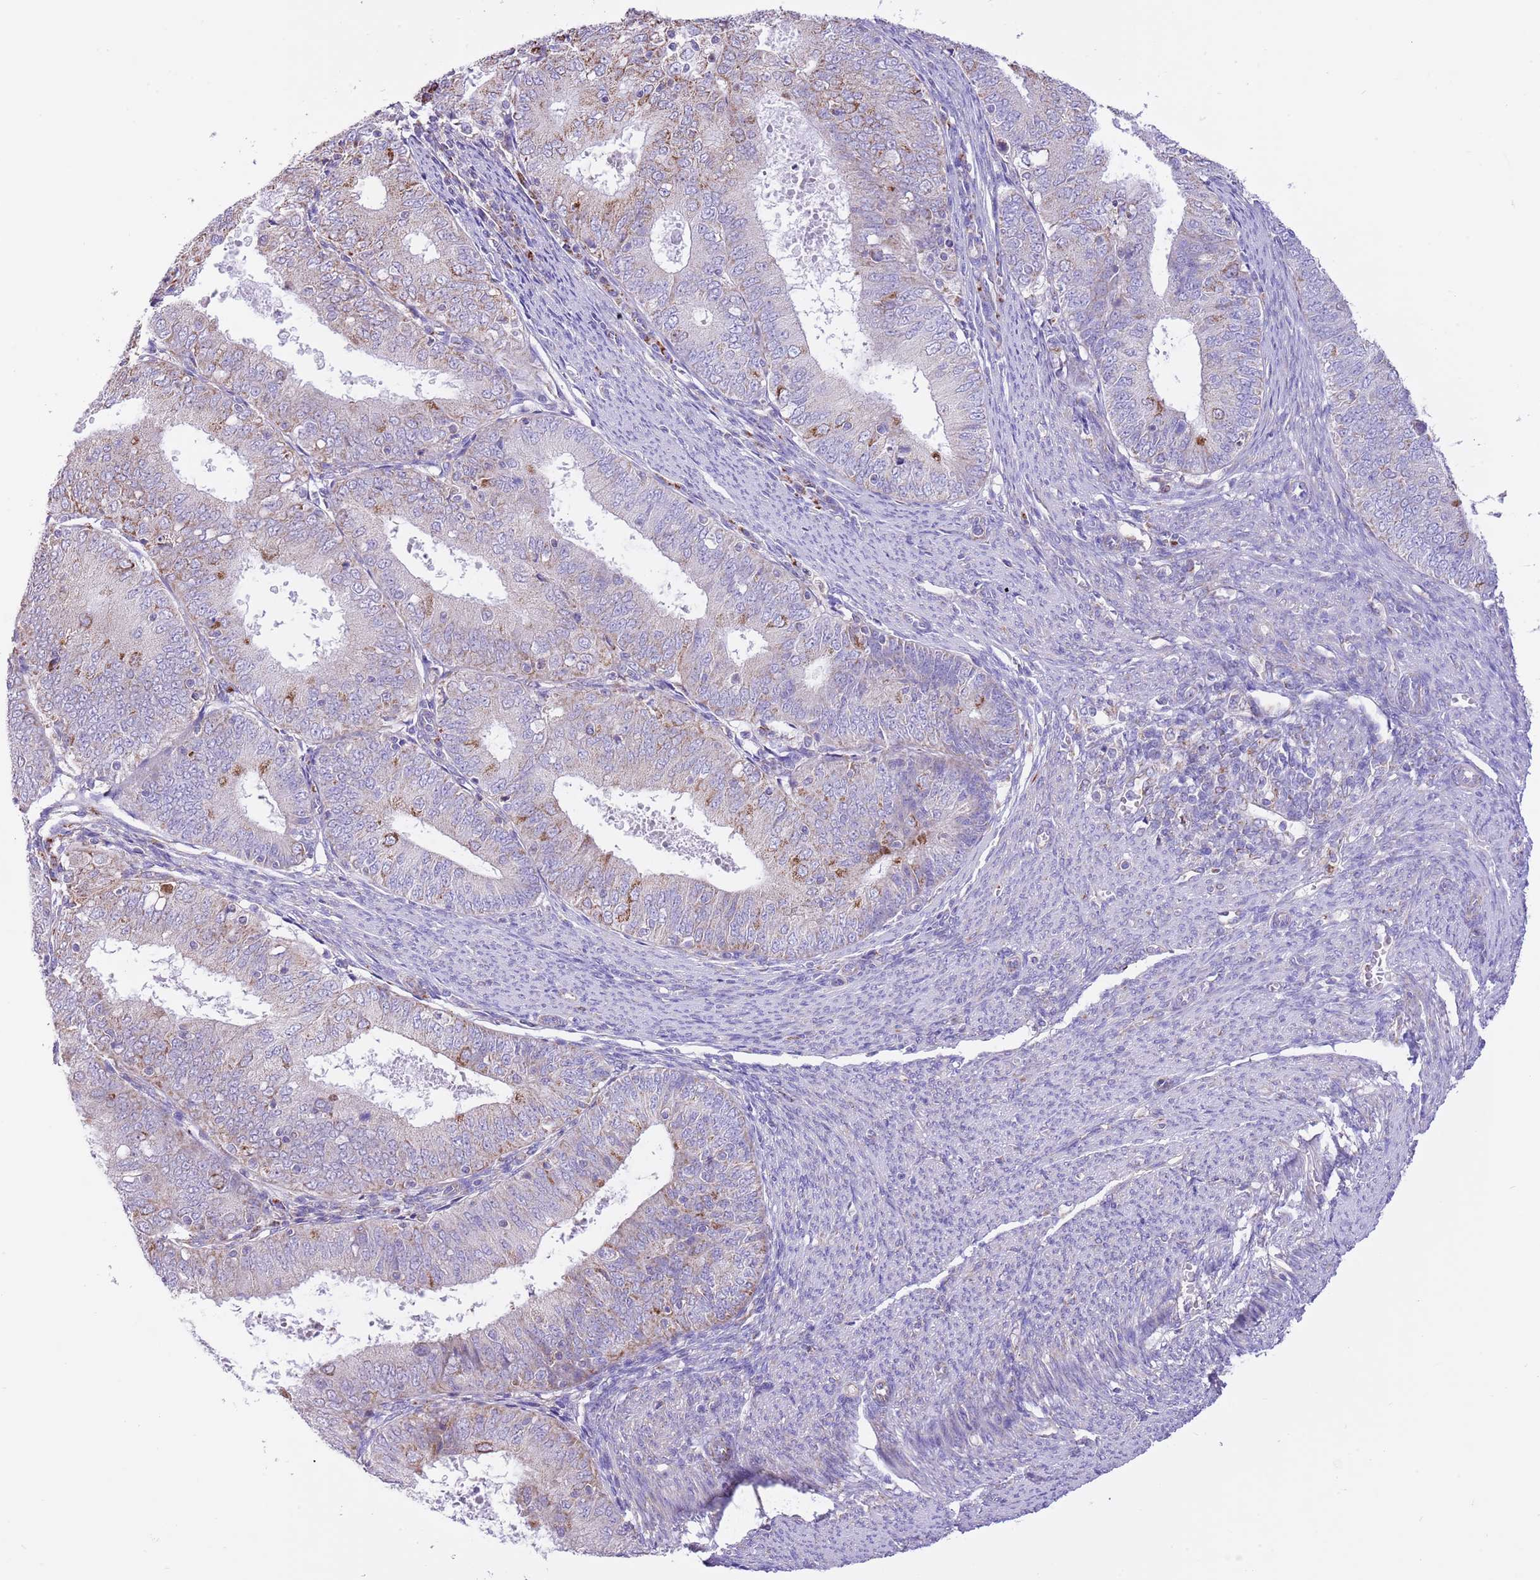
{"staining": {"intensity": "moderate", "quantity": "<25%", "location": "cytoplasmic/membranous"}, "tissue": "endometrial cancer", "cell_type": "Tumor cells", "image_type": "cancer", "snomed": [{"axis": "morphology", "description": "Adenocarcinoma, NOS"}, {"axis": "topography", "description": "Endometrium"}], "caption": "There is low levels of moderate cytoplasmic/membranous expression in tumor cells of endometrial adenocarcinoma, as demonstrated by immunohistochemical staining (brown color).", "gene": "SS18L2", "patient": {"sex": "female", "age": 57}}